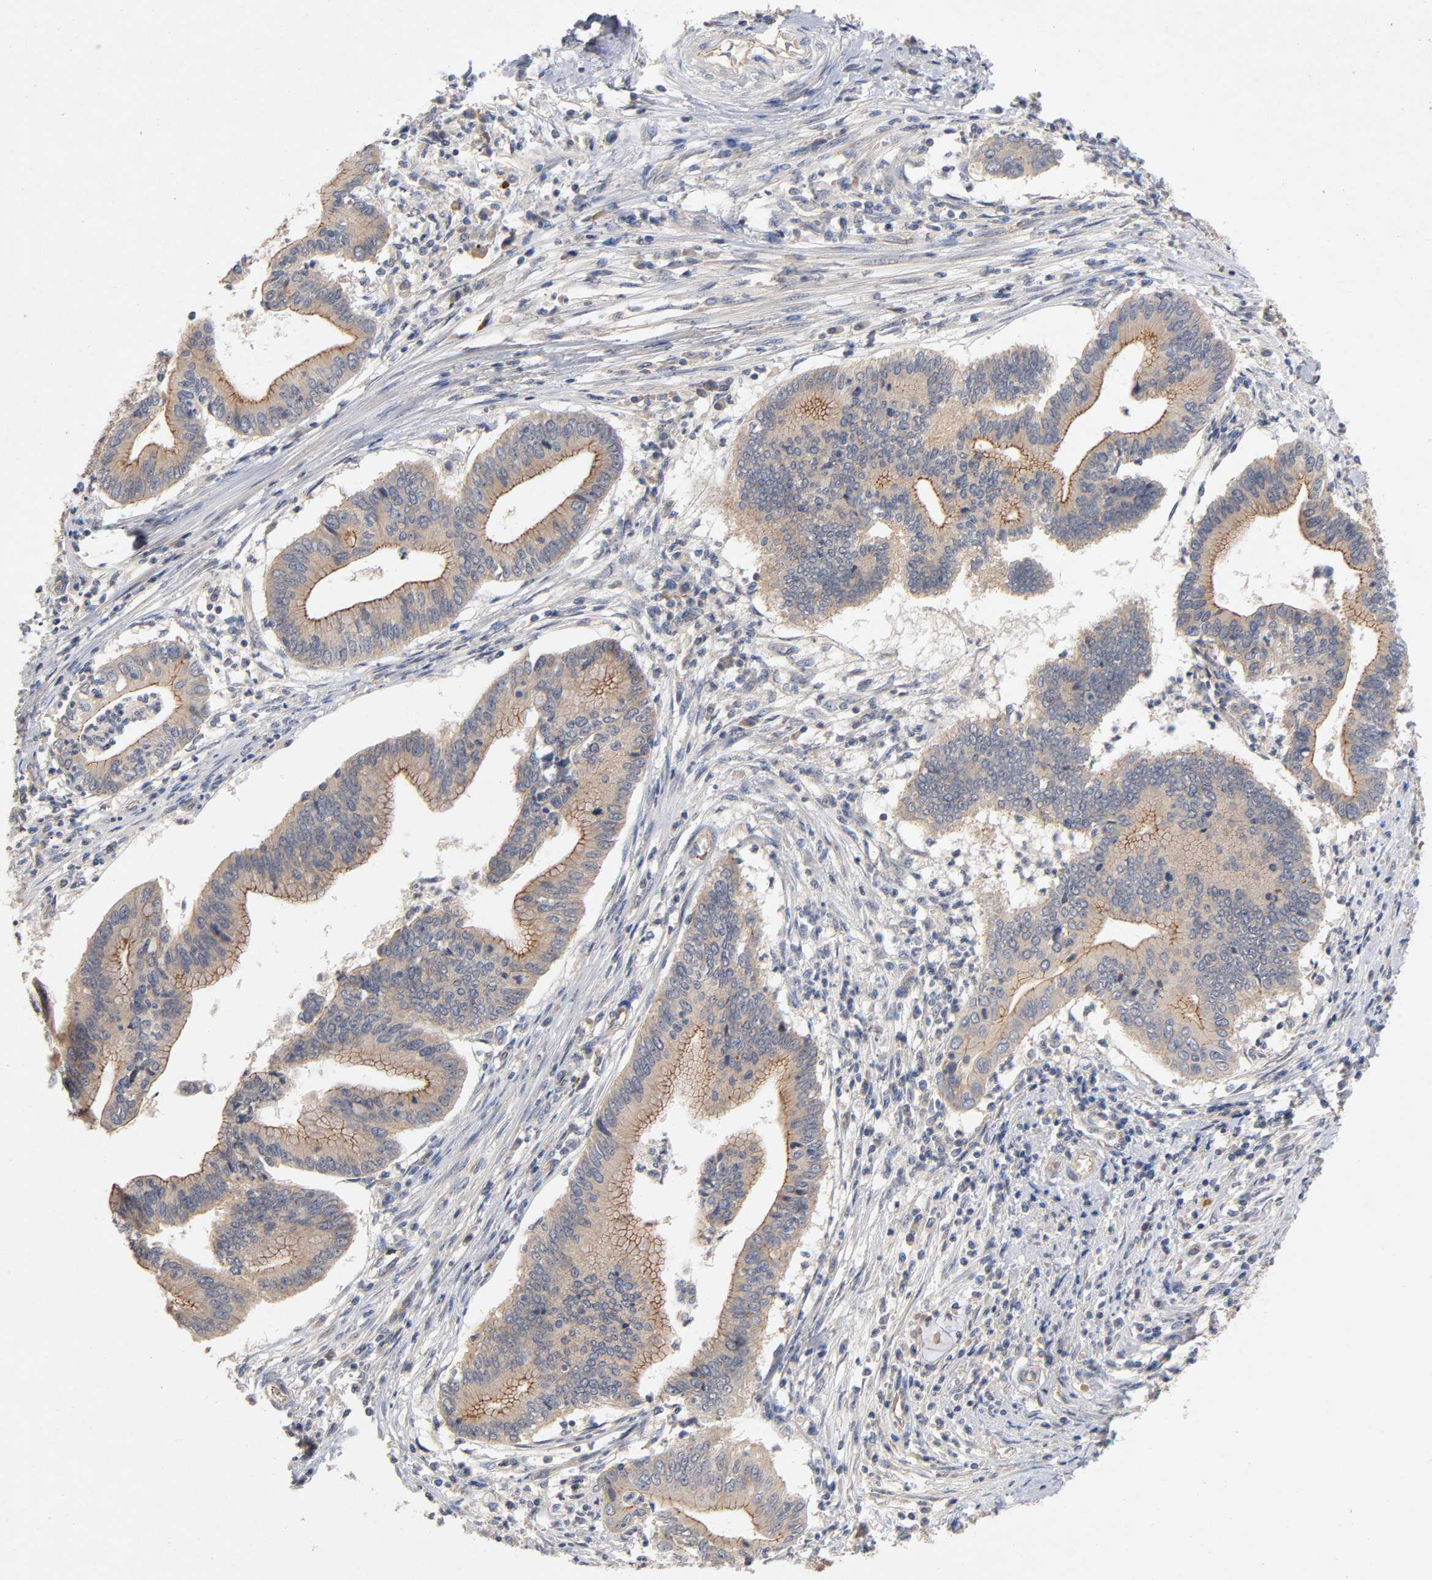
{"staining": {"intensity": "moderate", "quantity": ">75%", "location": "cytoplasmic/membranous"}, "tissue": "cervical cancer", "cell_type": "Tumor cells", "image_type": "cancer", "snomed": [{"axis": "morphology", "description": "Adenocarcinoma, NOS"}, {"axis": "topography", "description": "Cervix"}], "caption": "Protein expression analysis of human adenocarcinoma (cervical) reveals moderate cytoplasmic/membranous positivity in about >75% of tumor cells. The protein is shown in brown color, while the nuclei are stained blue.", "gene": "PDZD11", "patient": {"sex": "female", "age": 36}}